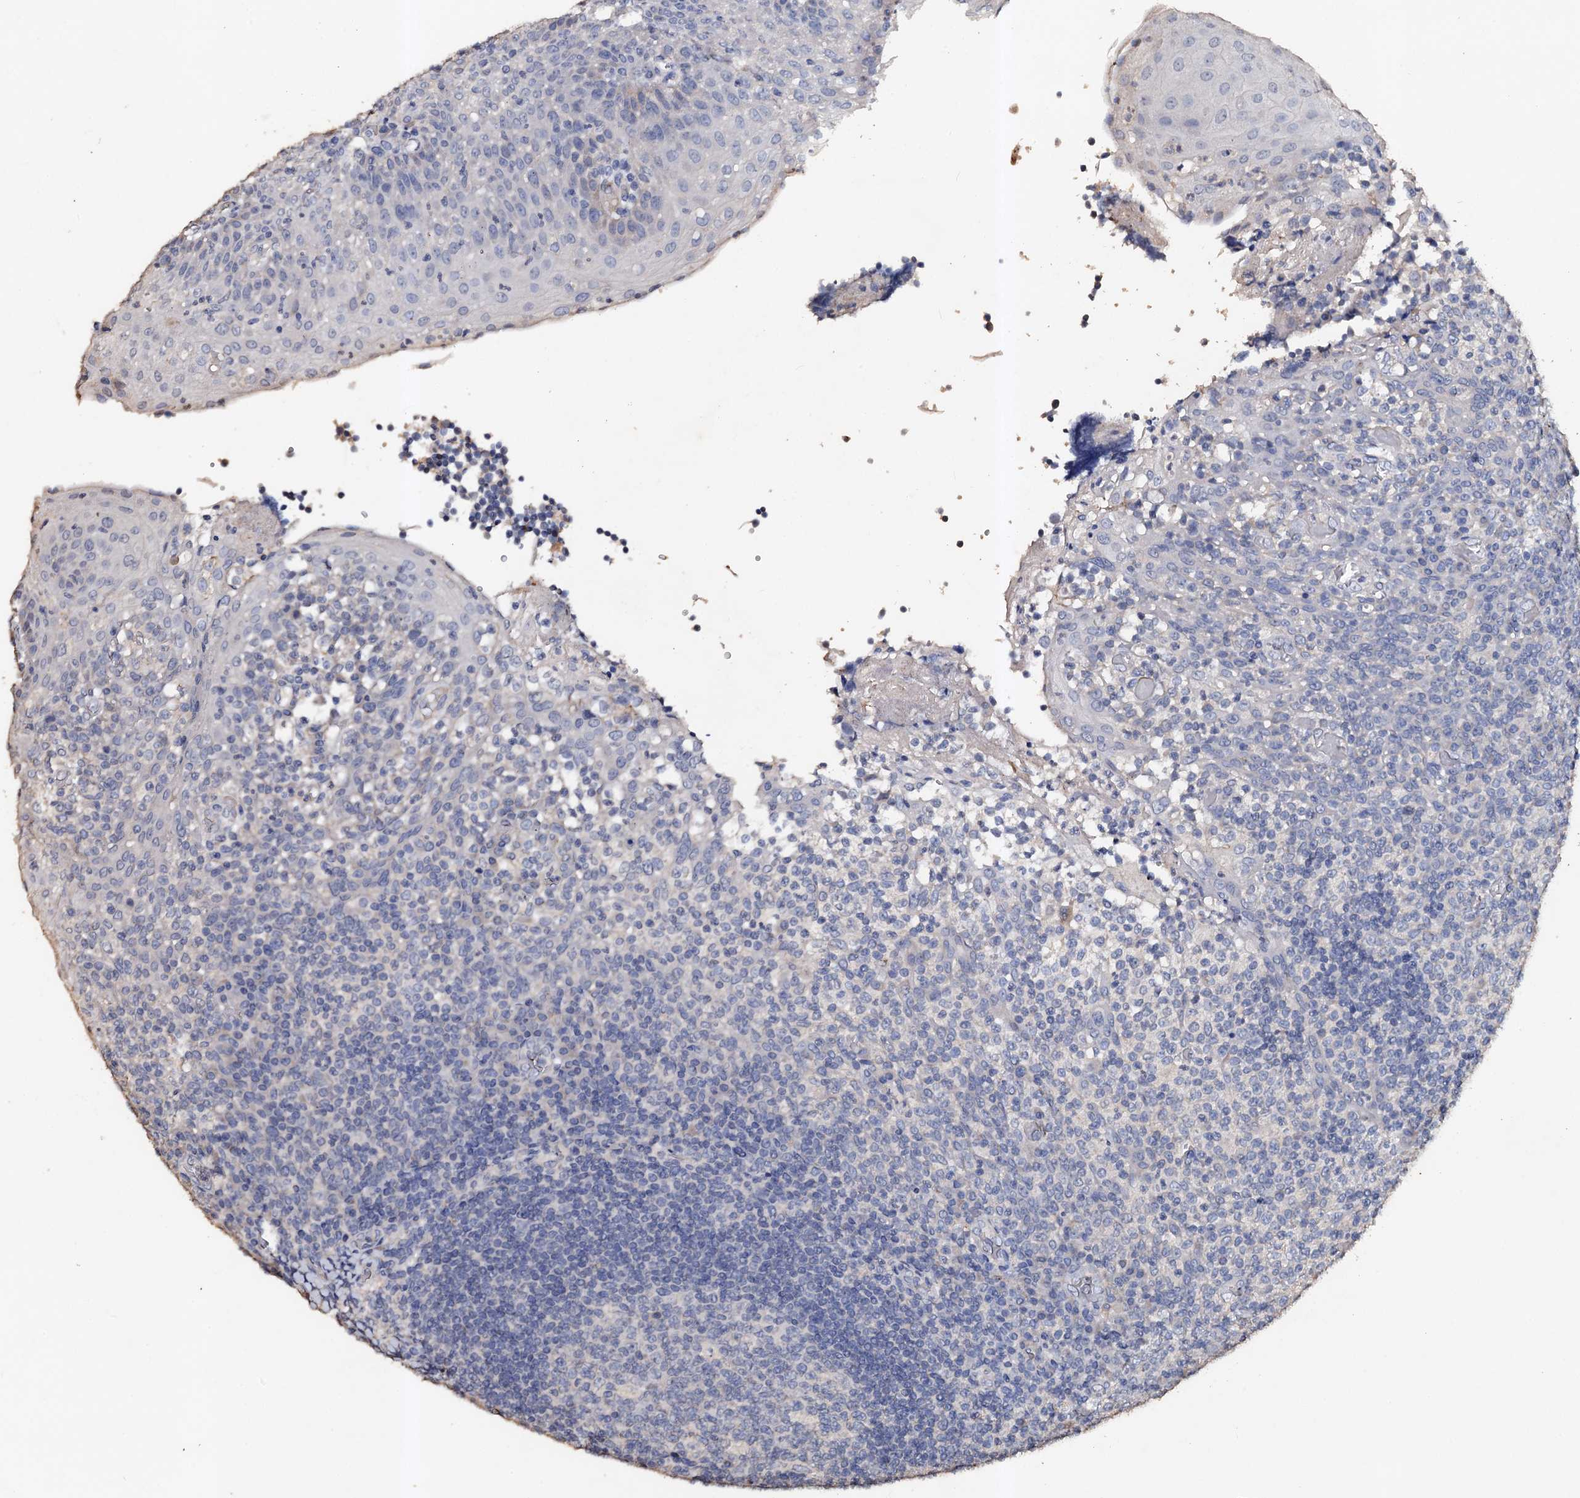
{"staining": {"intensity": "negative", "quantity": "none", "location": "none"}, "tissue": "tonsil", "cell_type": "Germinal center cells", "image_type": "normal", "snomed": [{"axis": "morphology", "description": "Normal tissue, NOS"}, {"axis": "topography", "description": "Tonsil"}], "caption": "Germinal center cells are negative for protein expression in benign human tonsil. (DAB (3,3'-diaminobenzidine) immunohistochemistry (IHC) with hematoxylin counter stain).", "gene": "VPS36", "patient": {"sex": "female", "age": 19}}